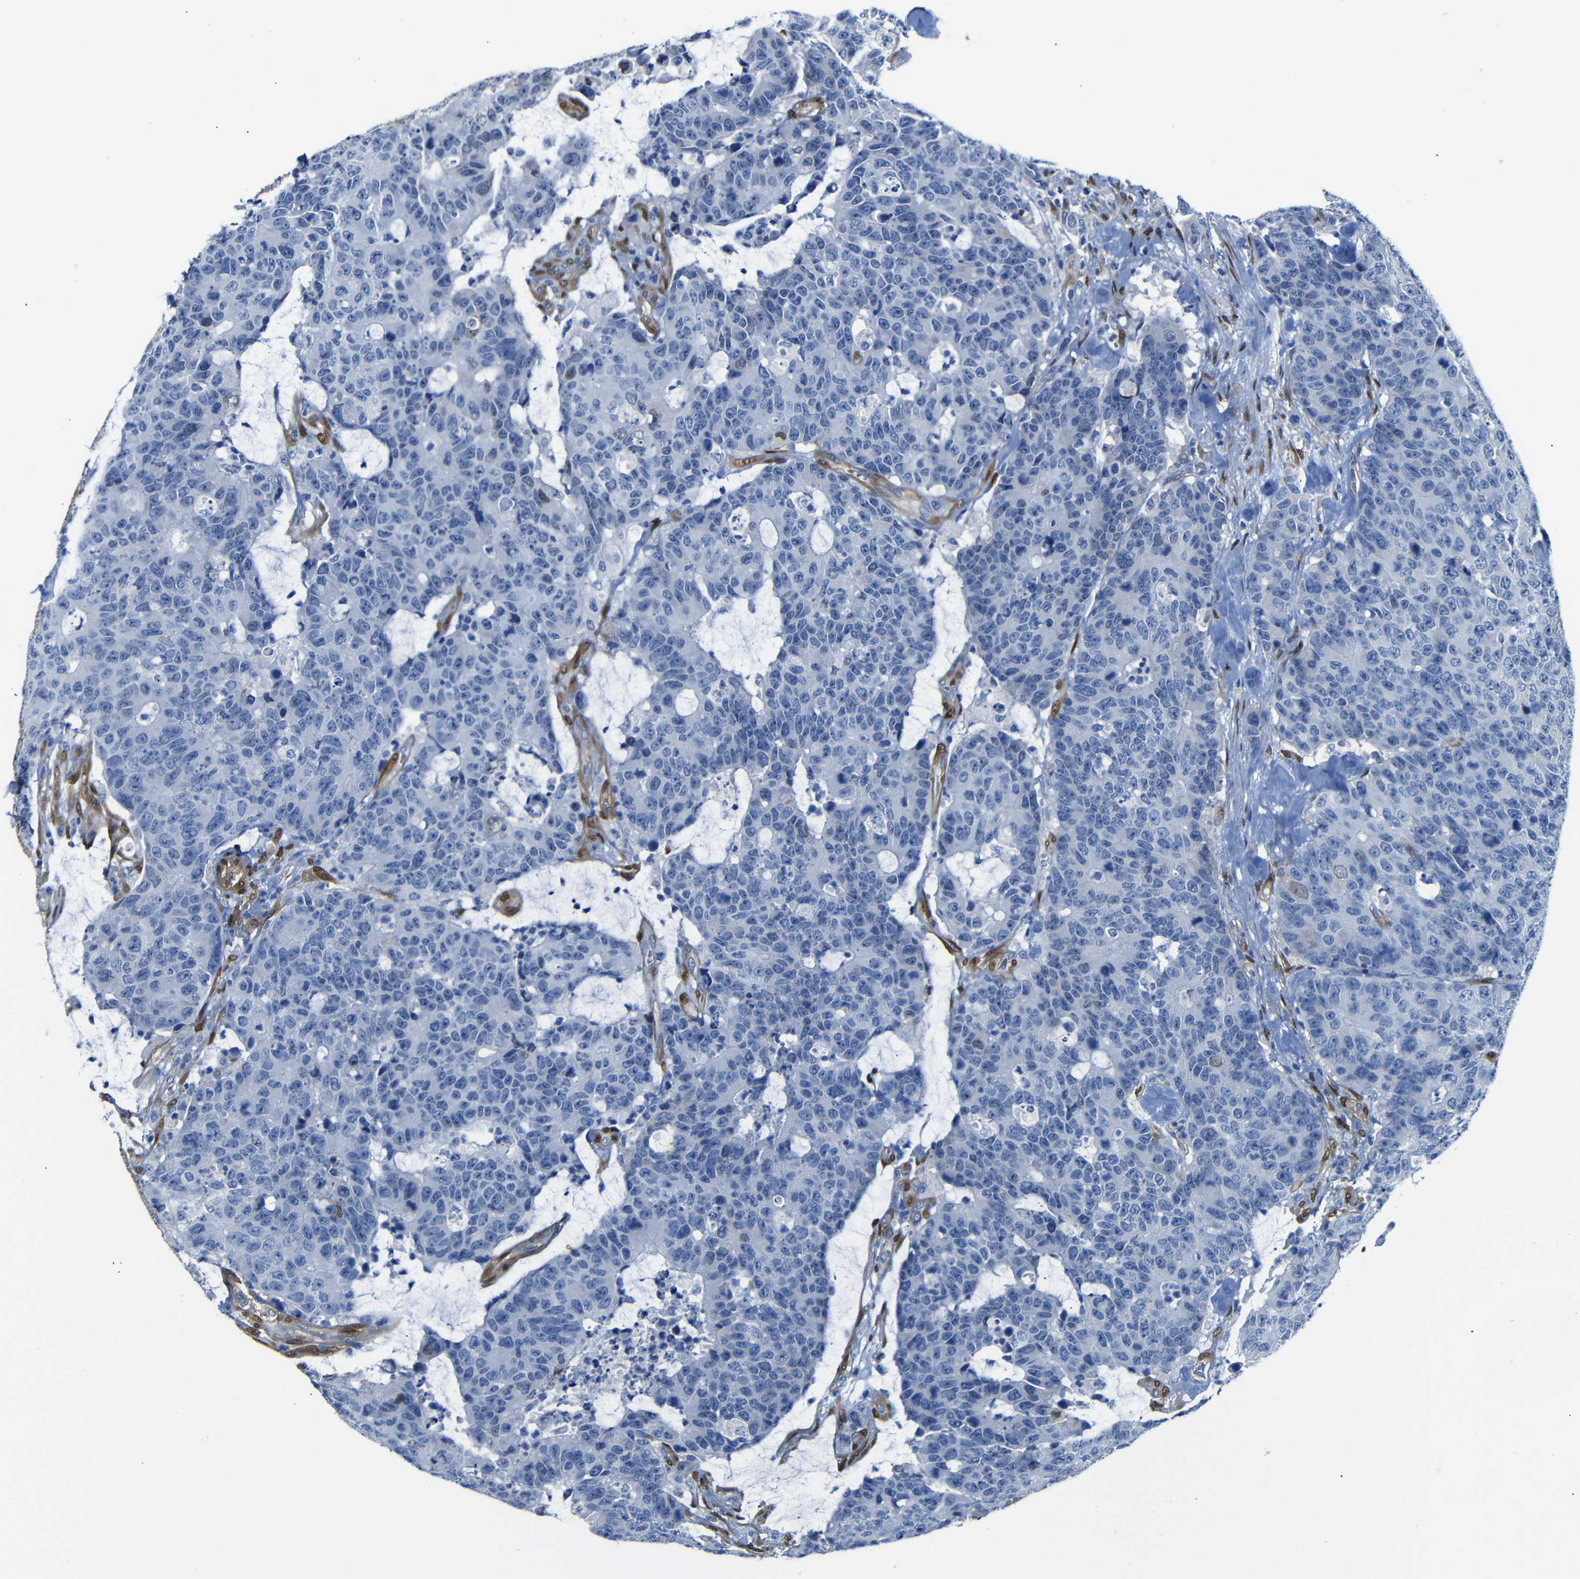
{"staining": {"intensity": "negative", "quantity": "none", "location": "none"}, "tissue": "colorectal cancer", "cell_type": "Tumor cells", "image_type": "cancer", "snomed": [{"axis": "morphology", "description": "Adenocarcinoma, NOS"}, {"axis": "topography", "description": "Colon"}], "caption": "An image of human adenocarcinoma (colorectal) is negative for staining in tumor cells.", "gene": "YAP1", "patient": {"sex": "female", "age": 86}}